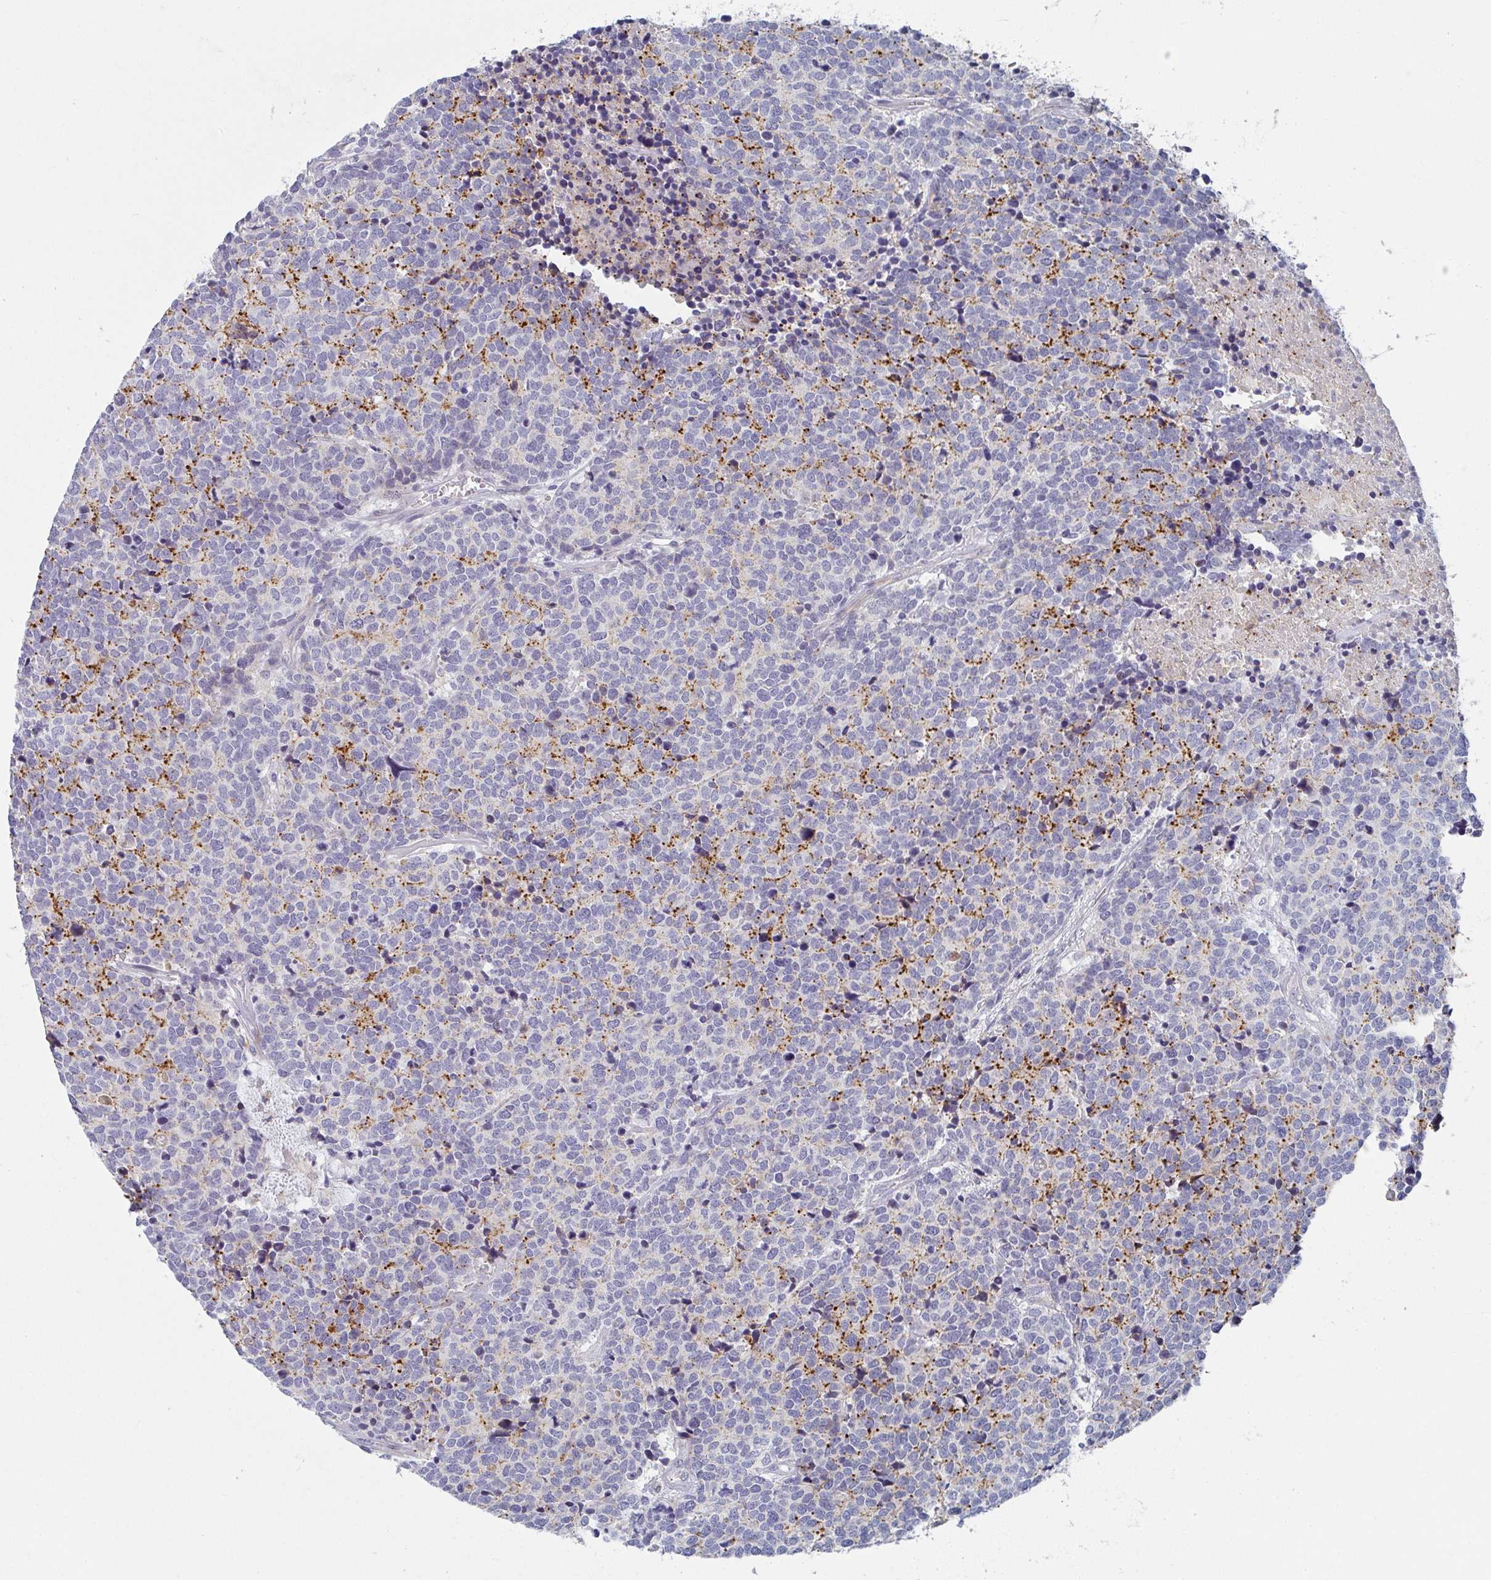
{"staining": {"intensity": "negative", "quantity": "none", "location": "none"}, "tissue": "carcinoid", "cell_type": "Tumor cells", "image_type": "cancer", "snomed": [{"axis": "morphology", "description": "Carcinoid, malignant, NOS"}, {"axis": "topography", "description": "Skin"}], "caption": "A micrograph of carcinoid stained for a protein demonstrates no brown staining in tumor cells.", "gene": "KLHL33", "patient": {"sex": "female", "age": 79}}